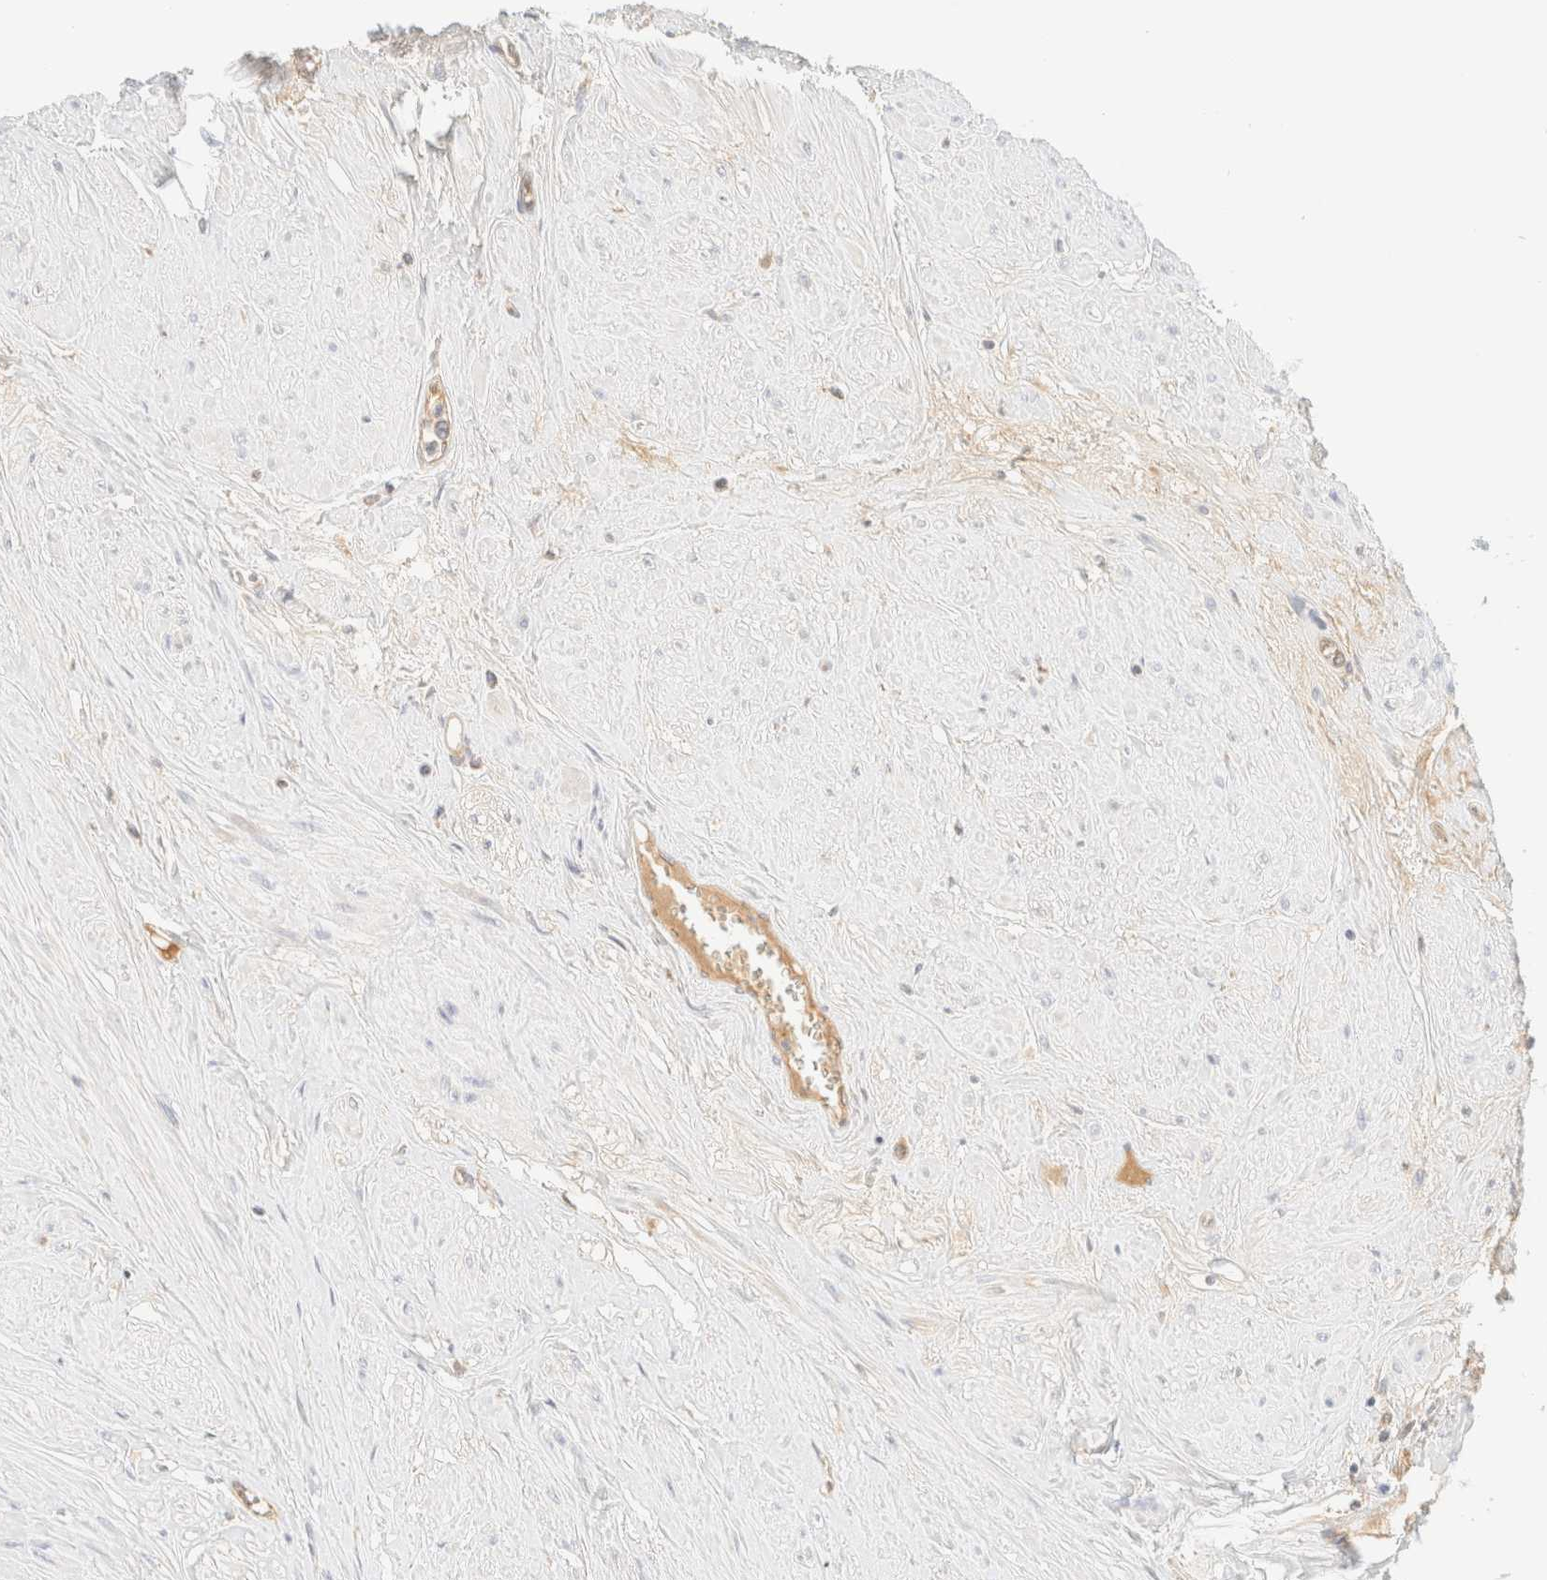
{"staining": {"intensity": "negative", "quantity": "none", "location": "none"}, "tissue": "seminal vesicle", "cell_type": "Glandular cells", "image_type": "normal", "snomed": [{"axis": "morphology", "description": "Normal tissue, NOS"}, {"axis": "topography", "description": "Prostate"}, {"axis": "topography", "description": "Seminal veicle"}], "caption": "IHC micrograph of normal seminal vesicle stained for a protein (brown), which shows no positivity in glandular cells. (IHC, brightfield microscopy, high magnification).", "gene": "FHOD1", "patient": {"sex": "male", "age": 60}}